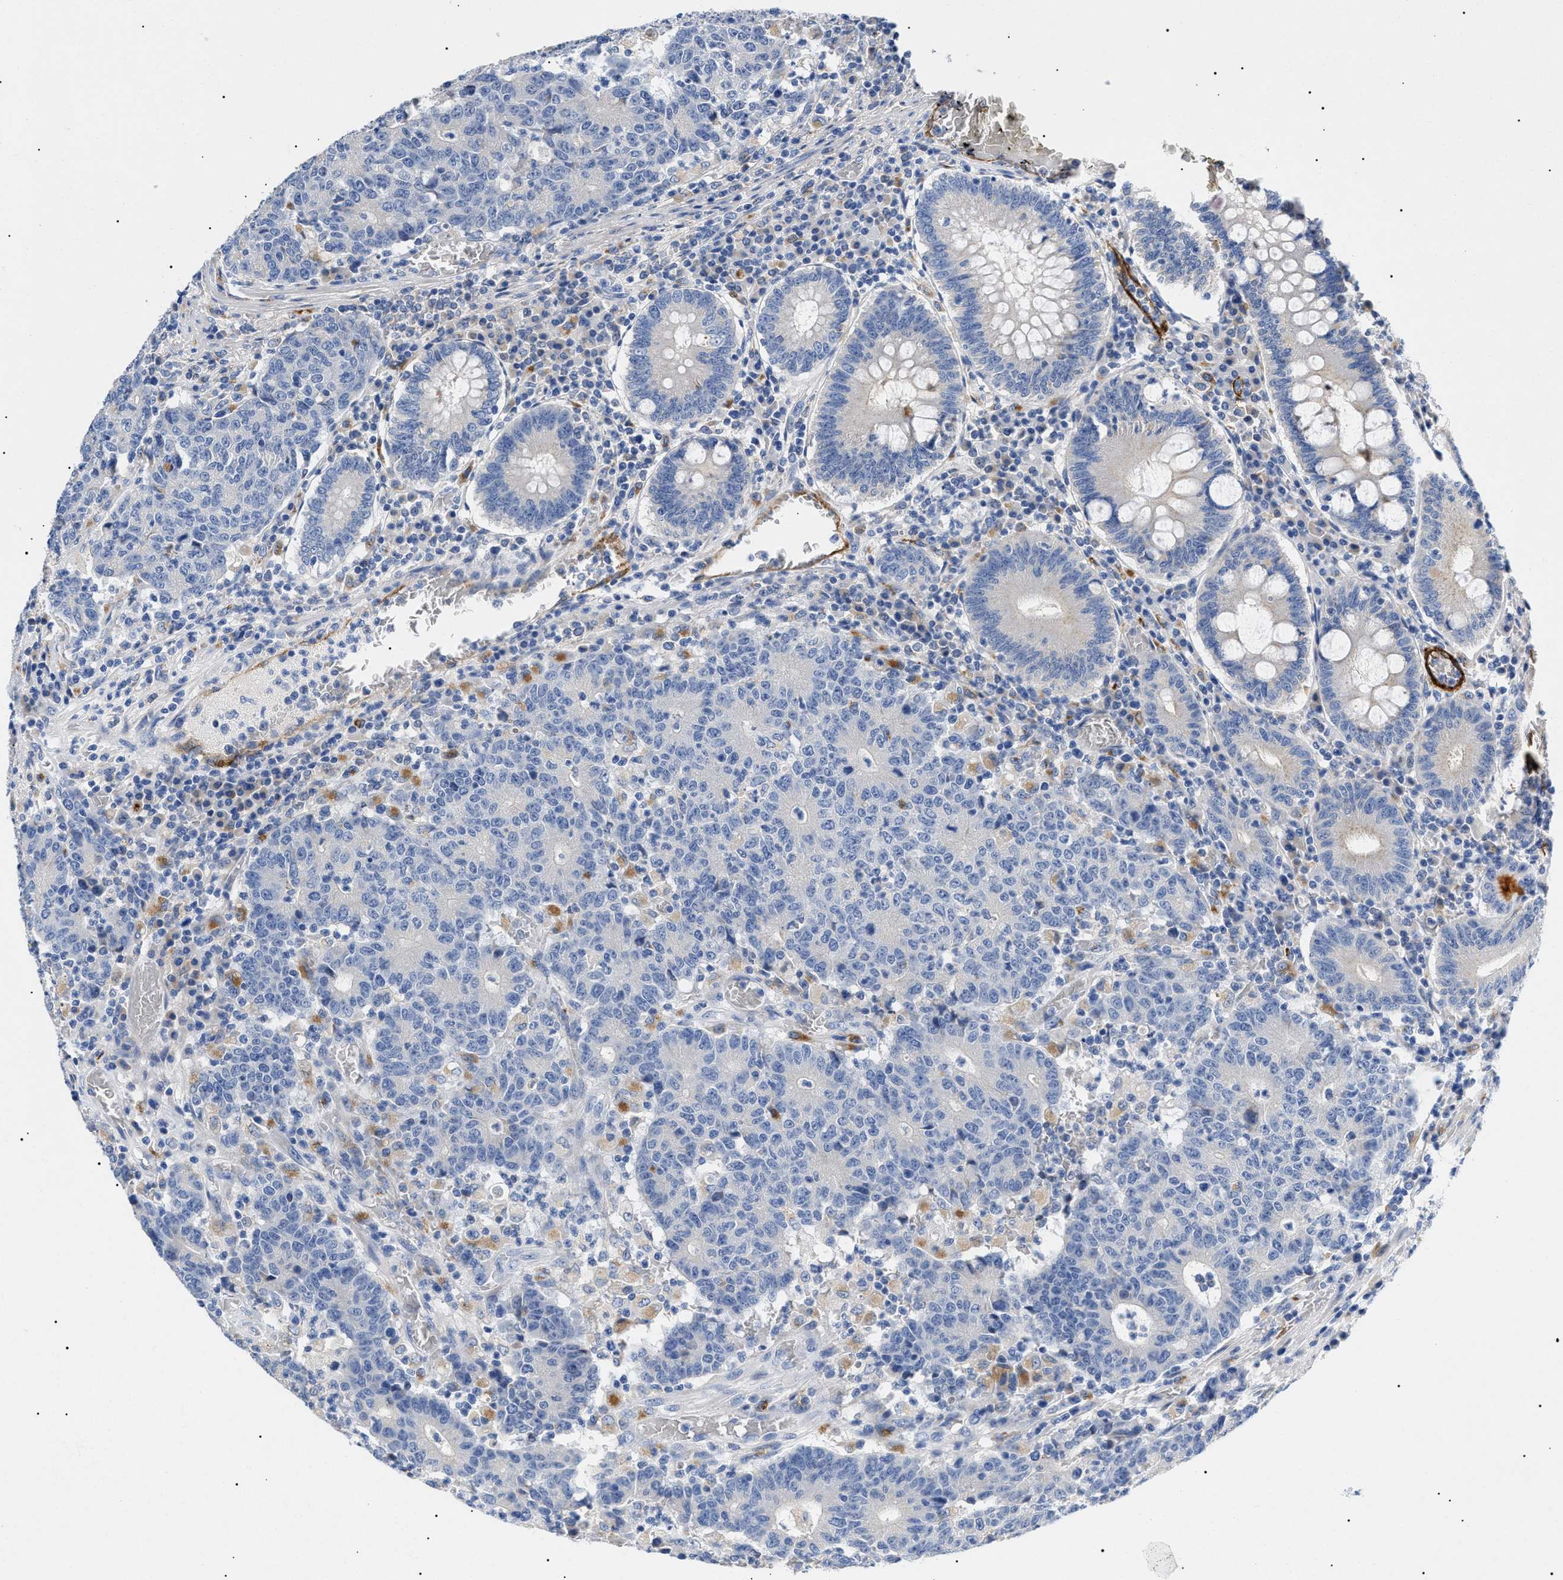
{"staining": {"intensity": "negative", "quantity": "none", "location": "none"}, "tissue": "colorectal cancer", "cell_type": "Tumor cells", "image_type": "cancer", "snomed": [{"axis": "morphology", "description": "Normal tissue, NOS"}, {"axis": "morphology", "description": "Adenocarcinoma, NOS"}, {"axis": "topography", "description": "Colon"}], "caption": "There is no significant positivity in tumor cells of colorectal cancer (adenocarcinoma).", "gene": "ACKR1", "patient": {"sex": "female", "age": 75}}